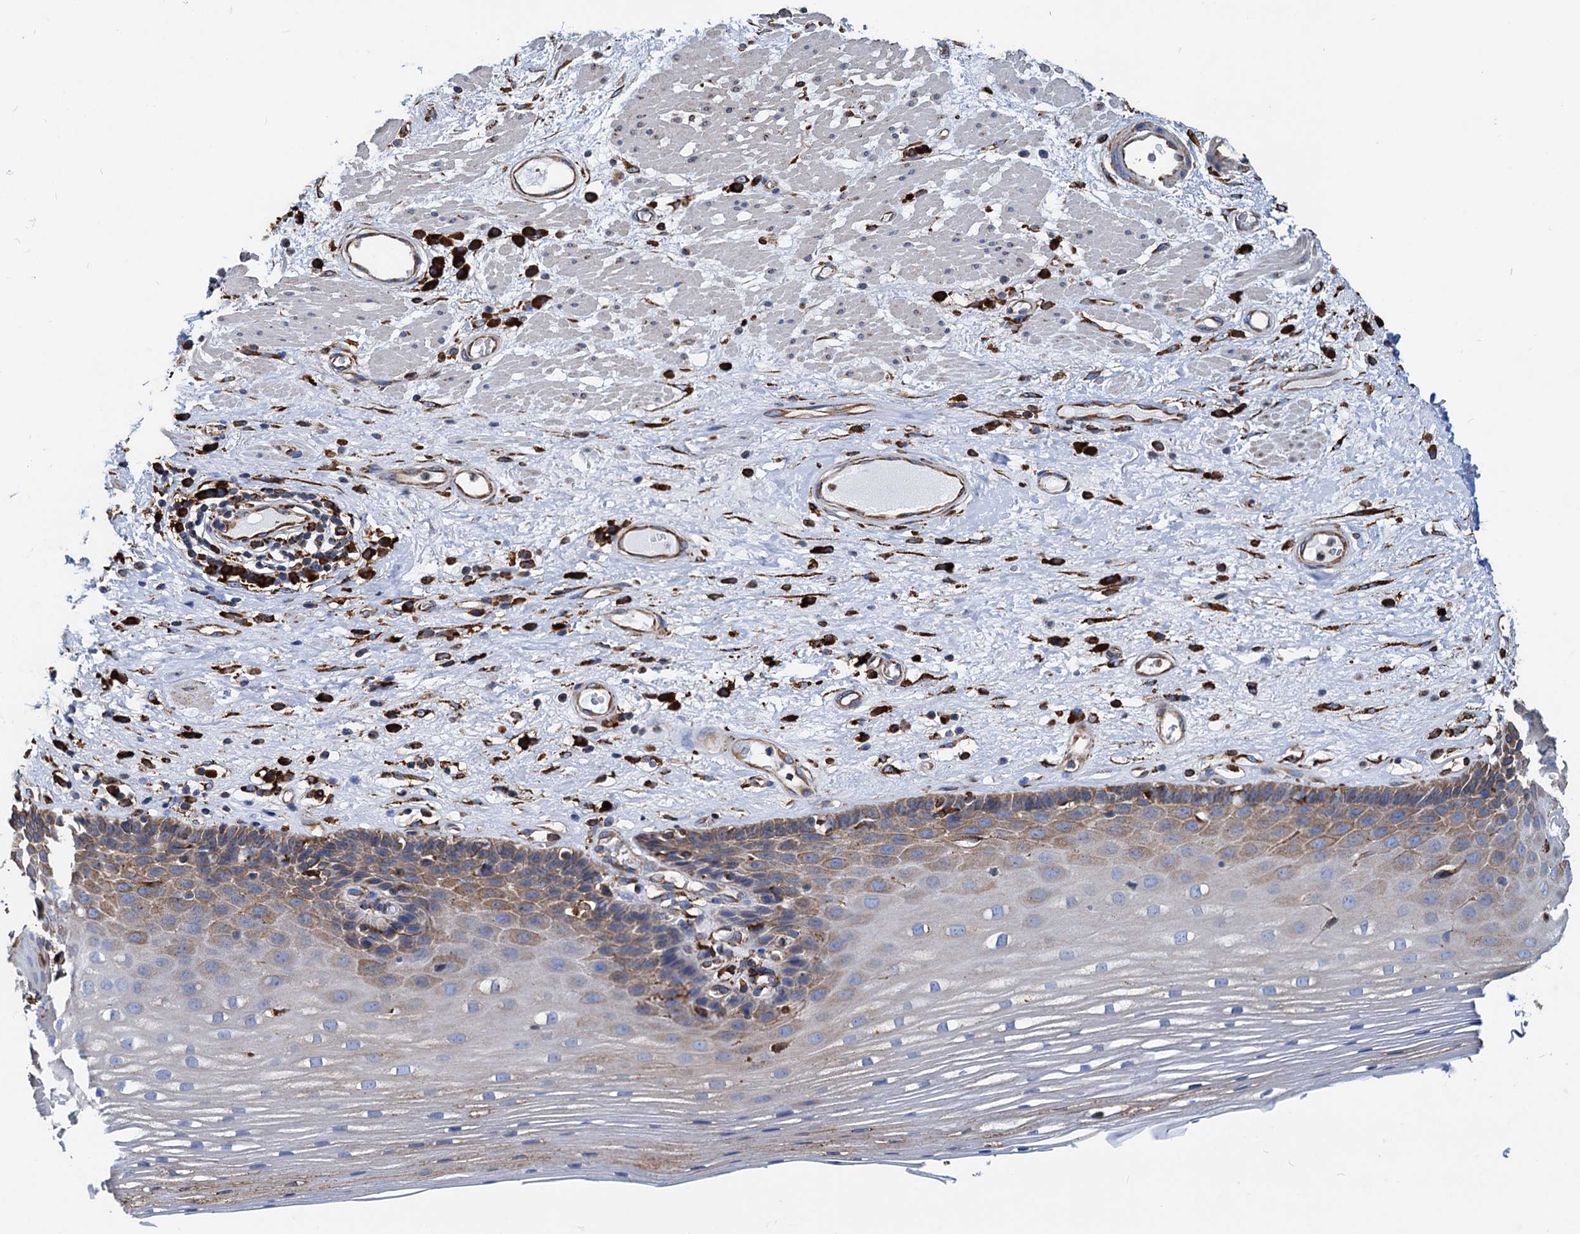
{"staining": {"intensity": "moderate", "quantity": "25%-75%", "location": "cytoplasmic/membranous"}, "tissue": "esophagus", "cell_type": "Squamous epithelial cells", "image_type": "normal", "snomed": [{"axis": "morphology", "description": "Normal tissue, NOS"}, {"axis": "topography", "description": "Esophagus"}], "caption": "Esophagus stained with IHC reveals moderate cytoplasmic/membranous expression in about 25%-75% of squamous epithelial cells.", "gene": "HSPA5", "patient": {"sex": "male", "age": 62}}